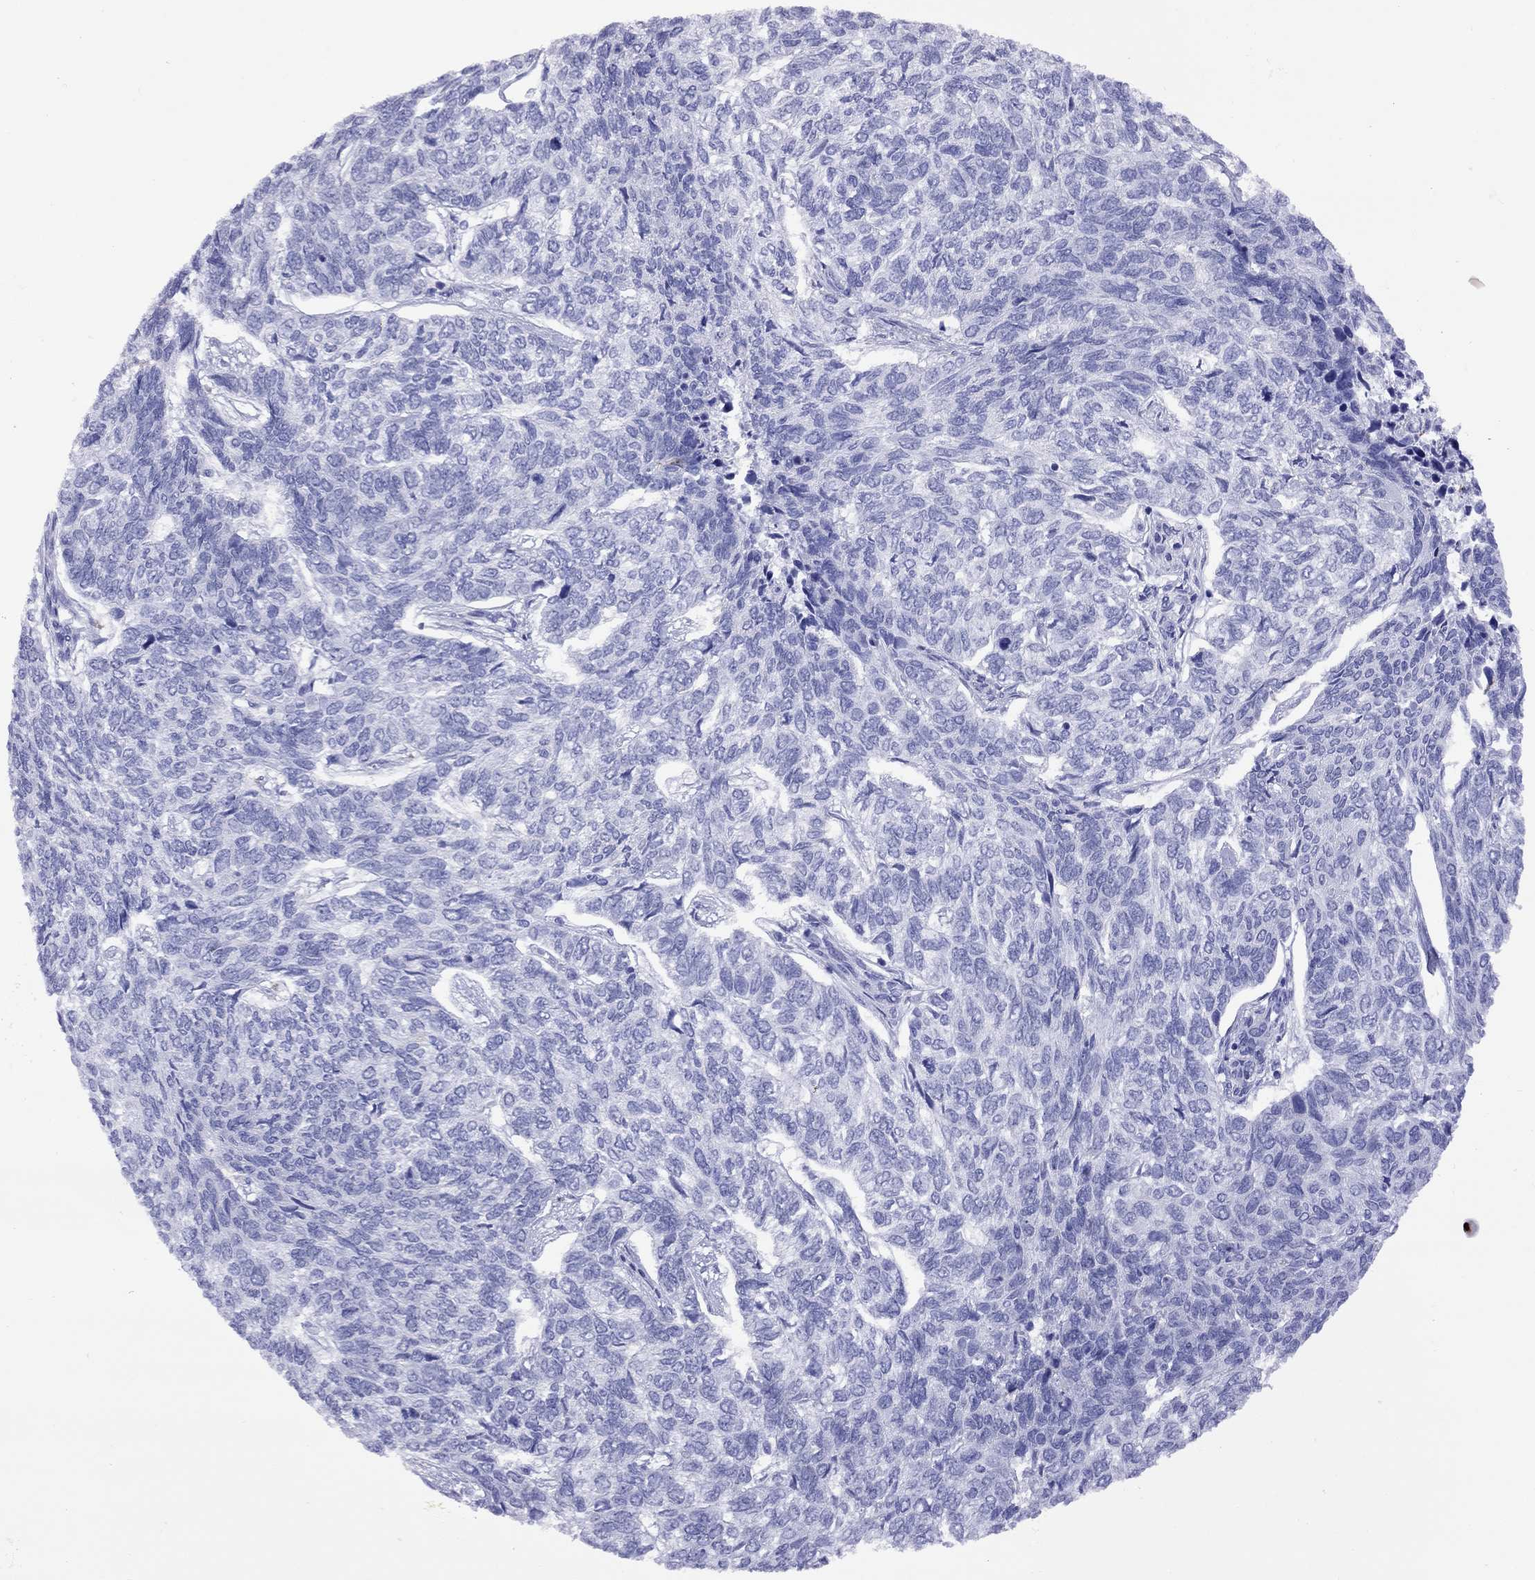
{"staining": {"intensity": "negative", "quantity": "none", "location": "none"}, "tissue": "skin cancer", "cell_type": "Tumor cells", "image_type": "cancer", "snomed": [{"axis": "morphology", "description": "Basal cell carcinoma"}, {"axis": "topography", "description": "Skin"}], "caption": "This histopathology image is of skin basal cell carcinoma stained with IHC to label a protein in brown with the nuclei are counter-stained blue. There is no expression in tumor cells.", "gene": "SLAMF1", "patient": {"sex": "female", "age": 65}}